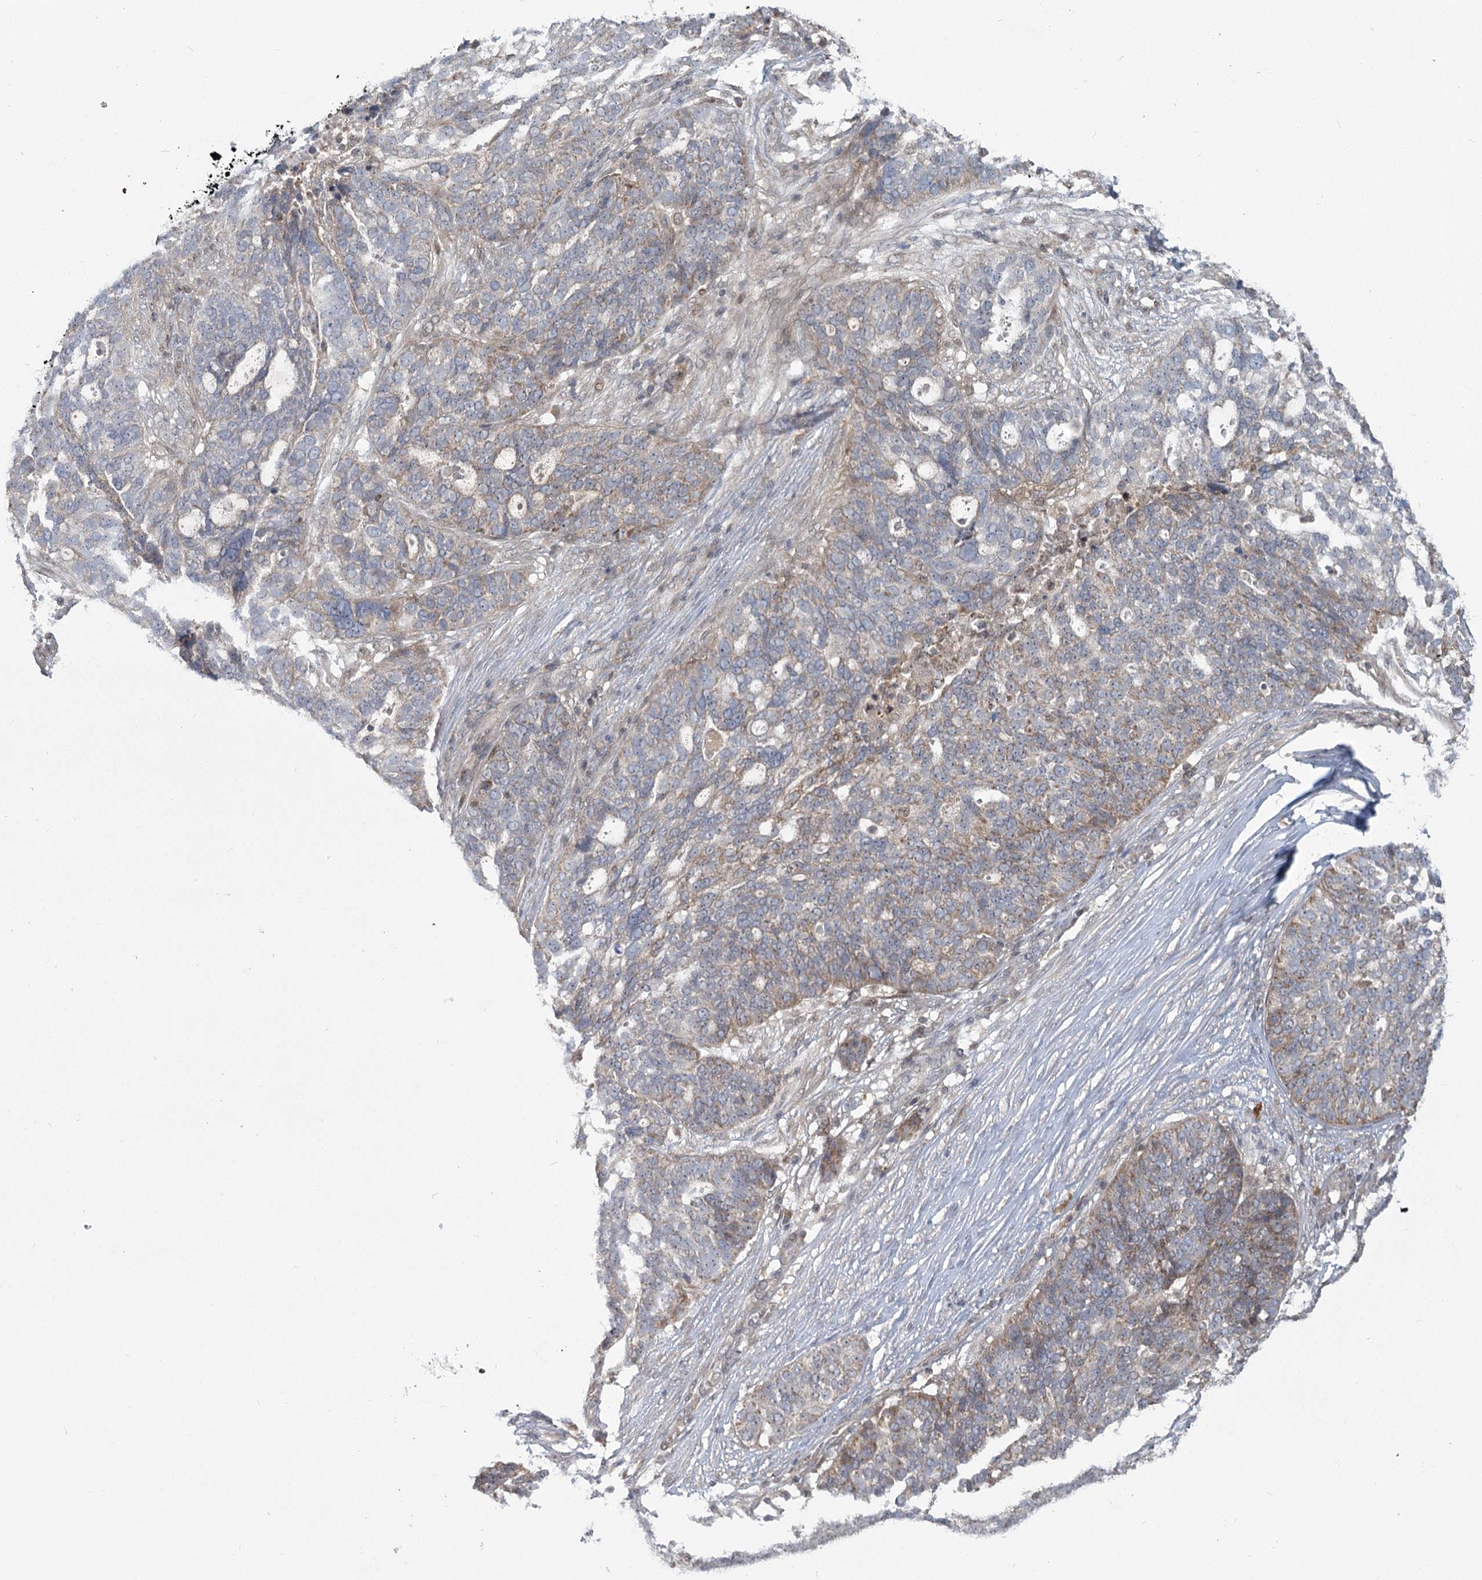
{"staining": {"intensity": "weak", "quantity": "25%-75%", "location": "cytoplasmic/membranous"}, "tissue": "ovarian cancer", "cell_type": "Tumor cells", "image_type": "cancer", "snomed": [{"axis": "morphology", "description": "Cystadenocarcinoma, serous, NOS"}, {"axis": "topography", "description": "Ovary"}], "caption": "This histopathology image exhibits ovarian cancer stained with IHC to label a protein in brown. The cytoplasmic/membranous of tumor cells show weak positivity for the protein. Nuclei are counter-stained blue.", "gene": "THNSL1", "patient": {"sex": "female", "age": 59}}